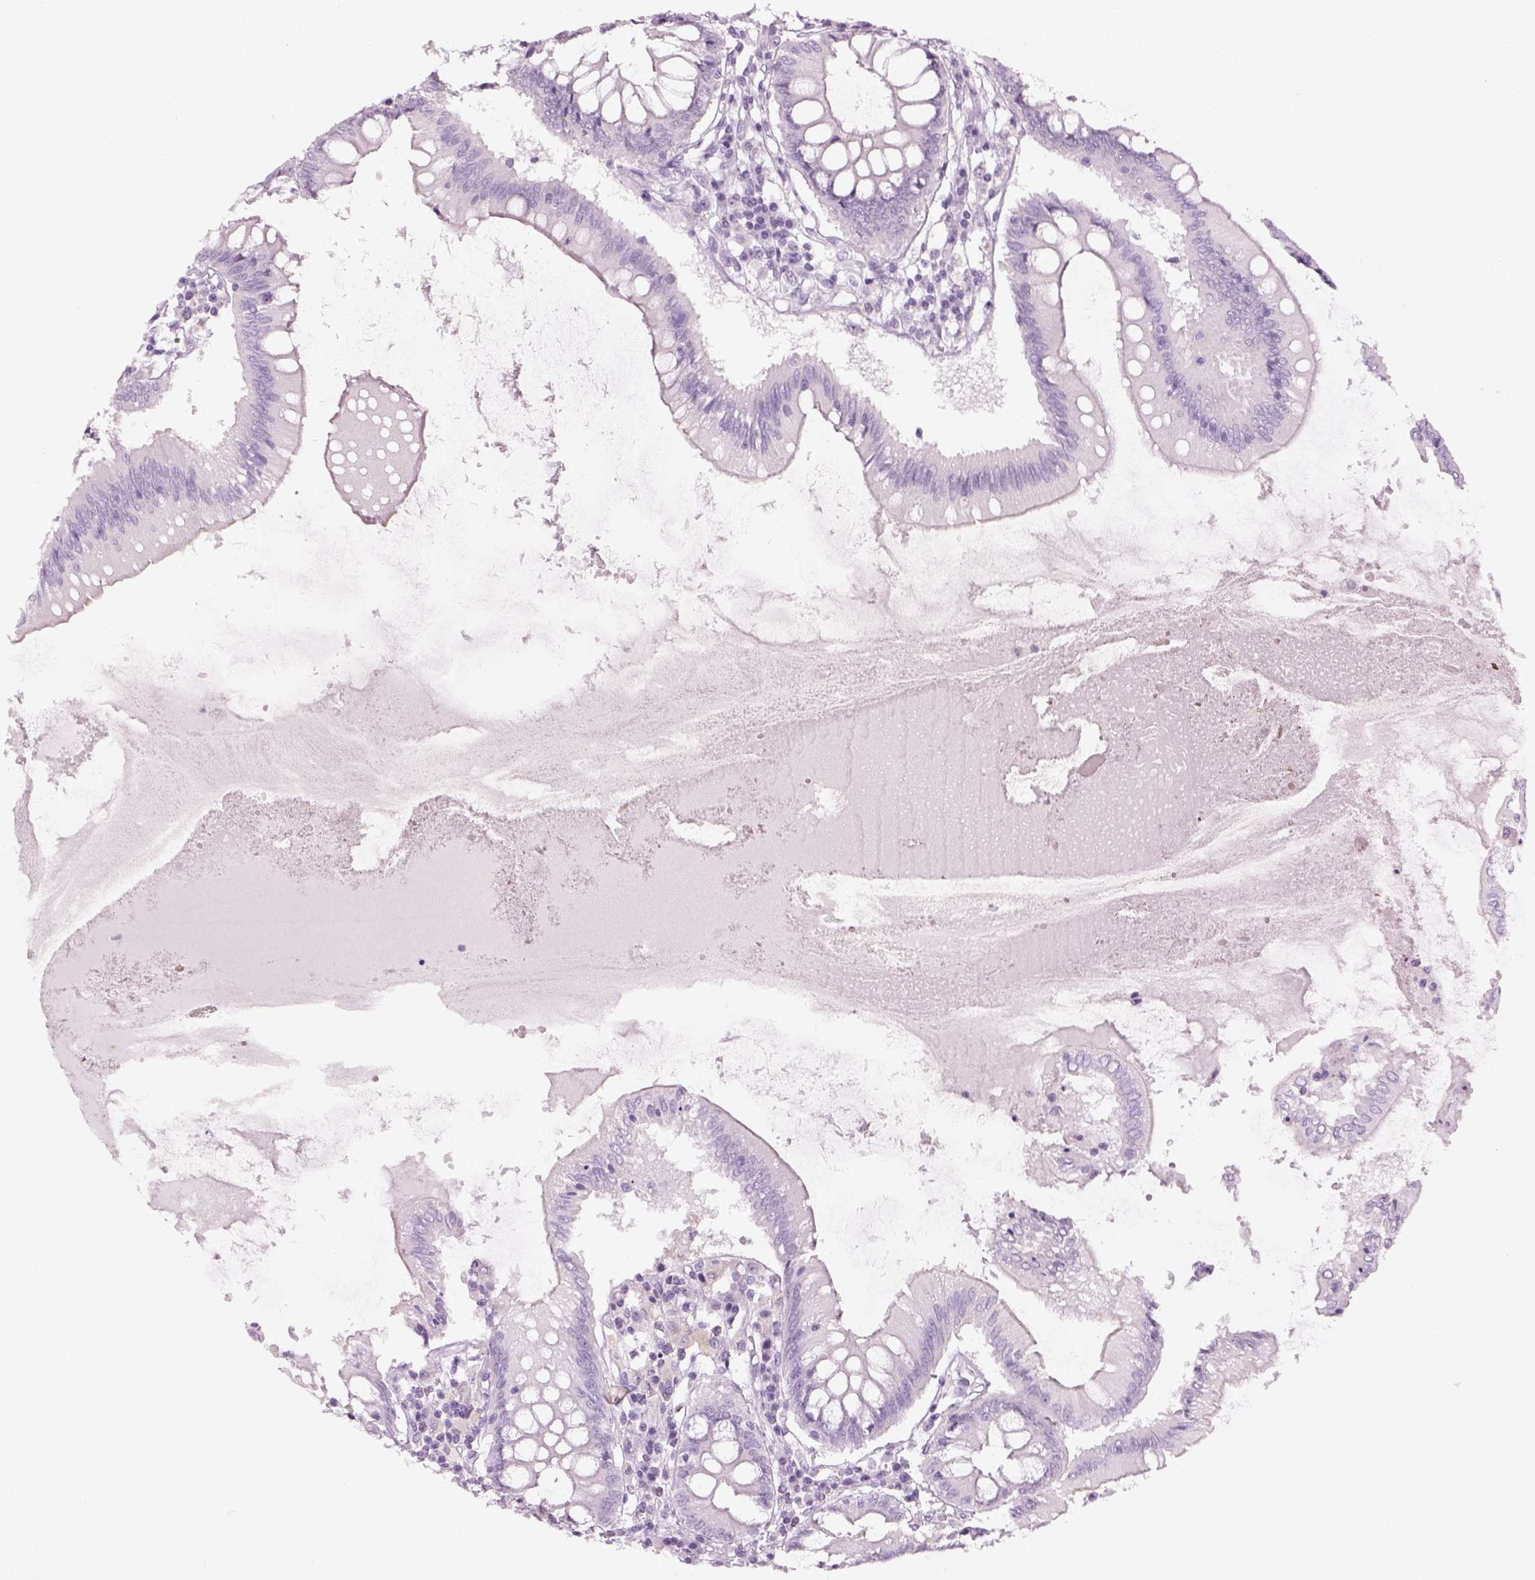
{"staining": {"intensity": "negative", "quantity": "none", "location": "none"}, "tissue": "colon", "cell_type": "Endothelial cells", "image_type": "normal", "snomed": [{"axis": "morphology", "description": "Normal tissue, NOS"}, {"axis": "morphology", "description": "Adenocarcinoma, NOS"}, {"axis": "topography", "description": "Colon"}], "caption": "The immunohistochemistry (IHC) photomicrograph has no significant expression in endothelial cells of colon.", "gene": "TH", "patient": {"sex": "male", "age": 83}}